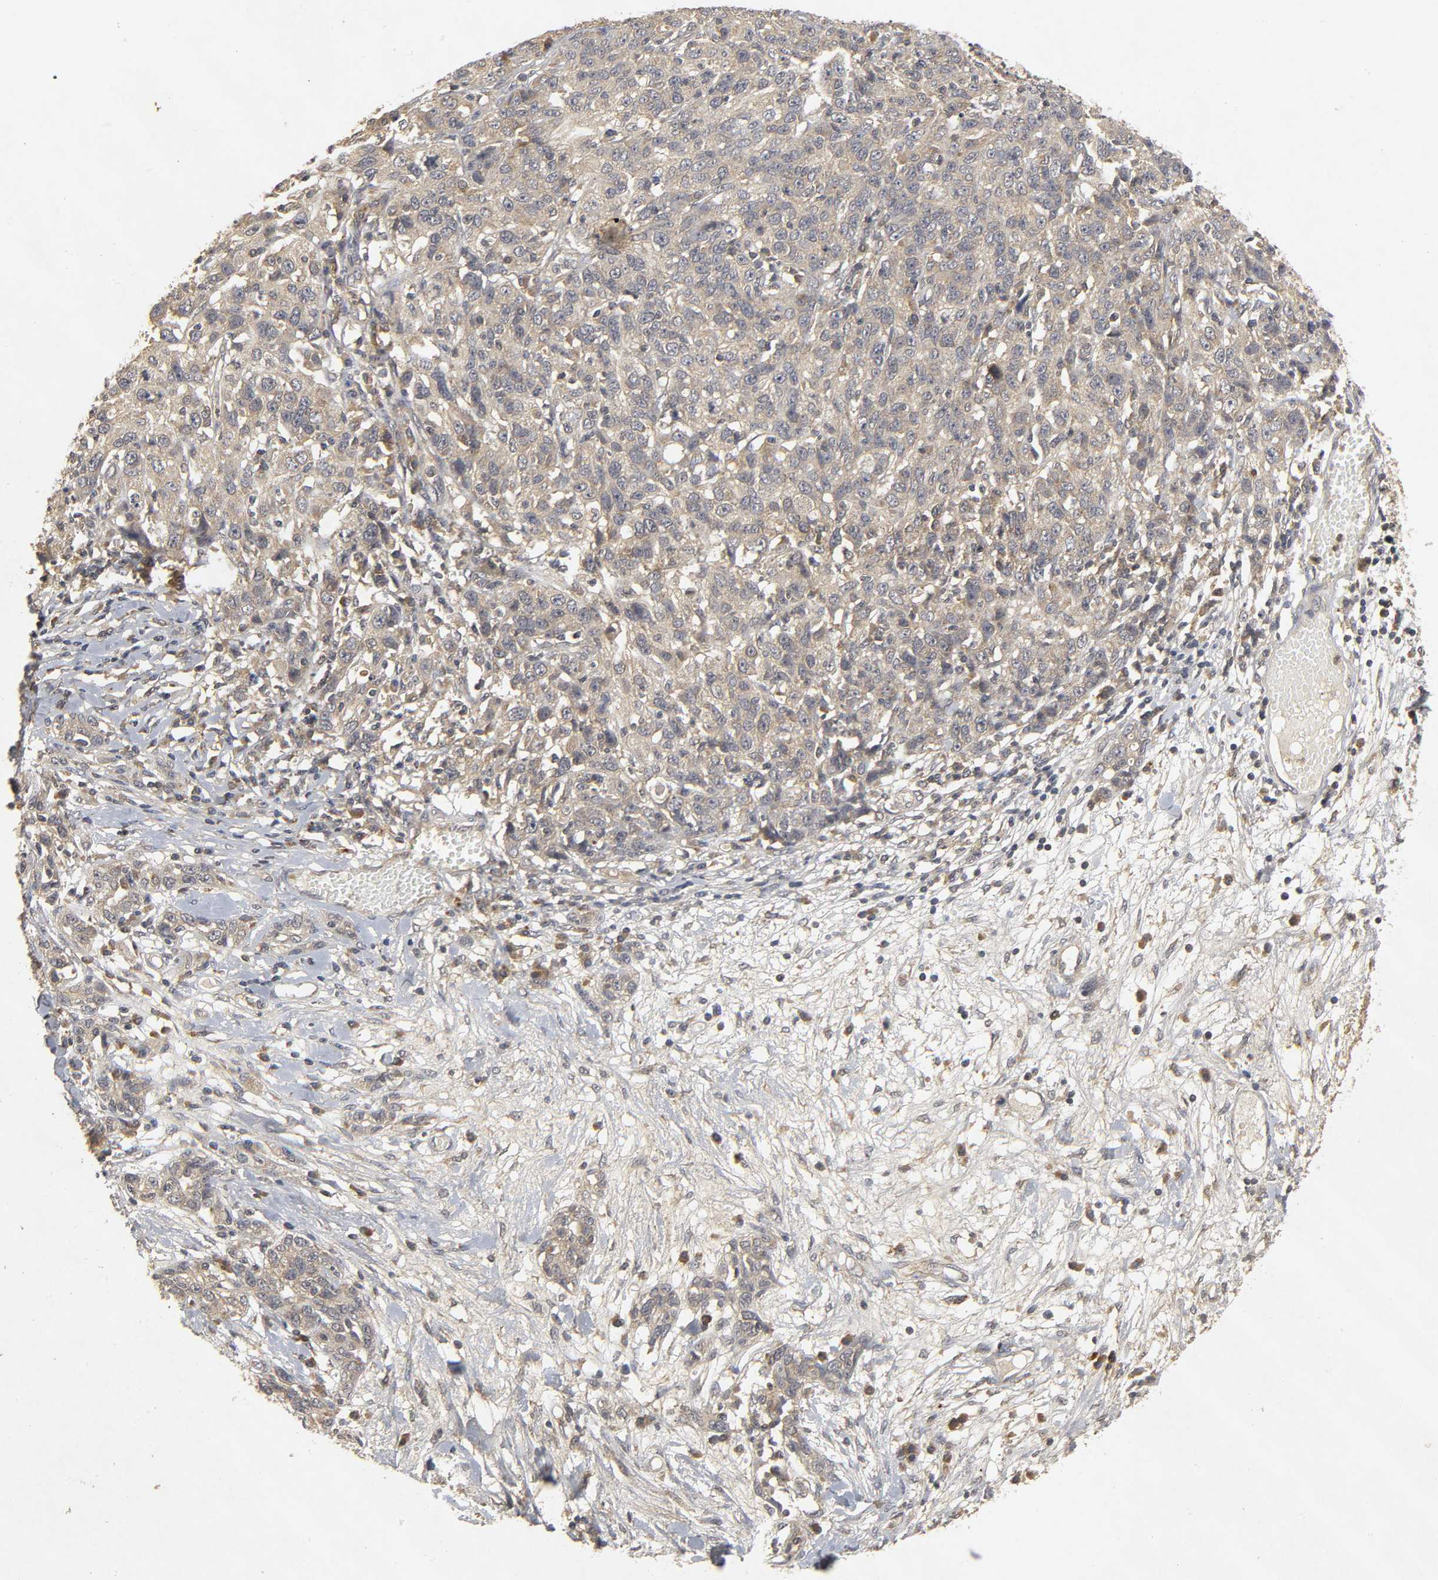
{"staining": {"intensity": "weak", "quantity": "25%-75%", "location": "cytoplasmic/membranous"}, "tissue": "ovarian cancer", "cell_type": "Tumor cells", "image_type": "cancer", "snomed": [{"axis": "morphology", "description": "Cystadenocarcinoma, serous, NOS"}, {"axis": "topography", "description": "Ovary"}], "caption": "There is low levels of weak cytoplasmic/membranous positivity in tumor cells of serous cystadenocarcinoma (ovarian), as demonstrated by immunohistochemical staining (brown color).", "gene": "TRAF6", "patient": {"sex": "female", "age": 71}}